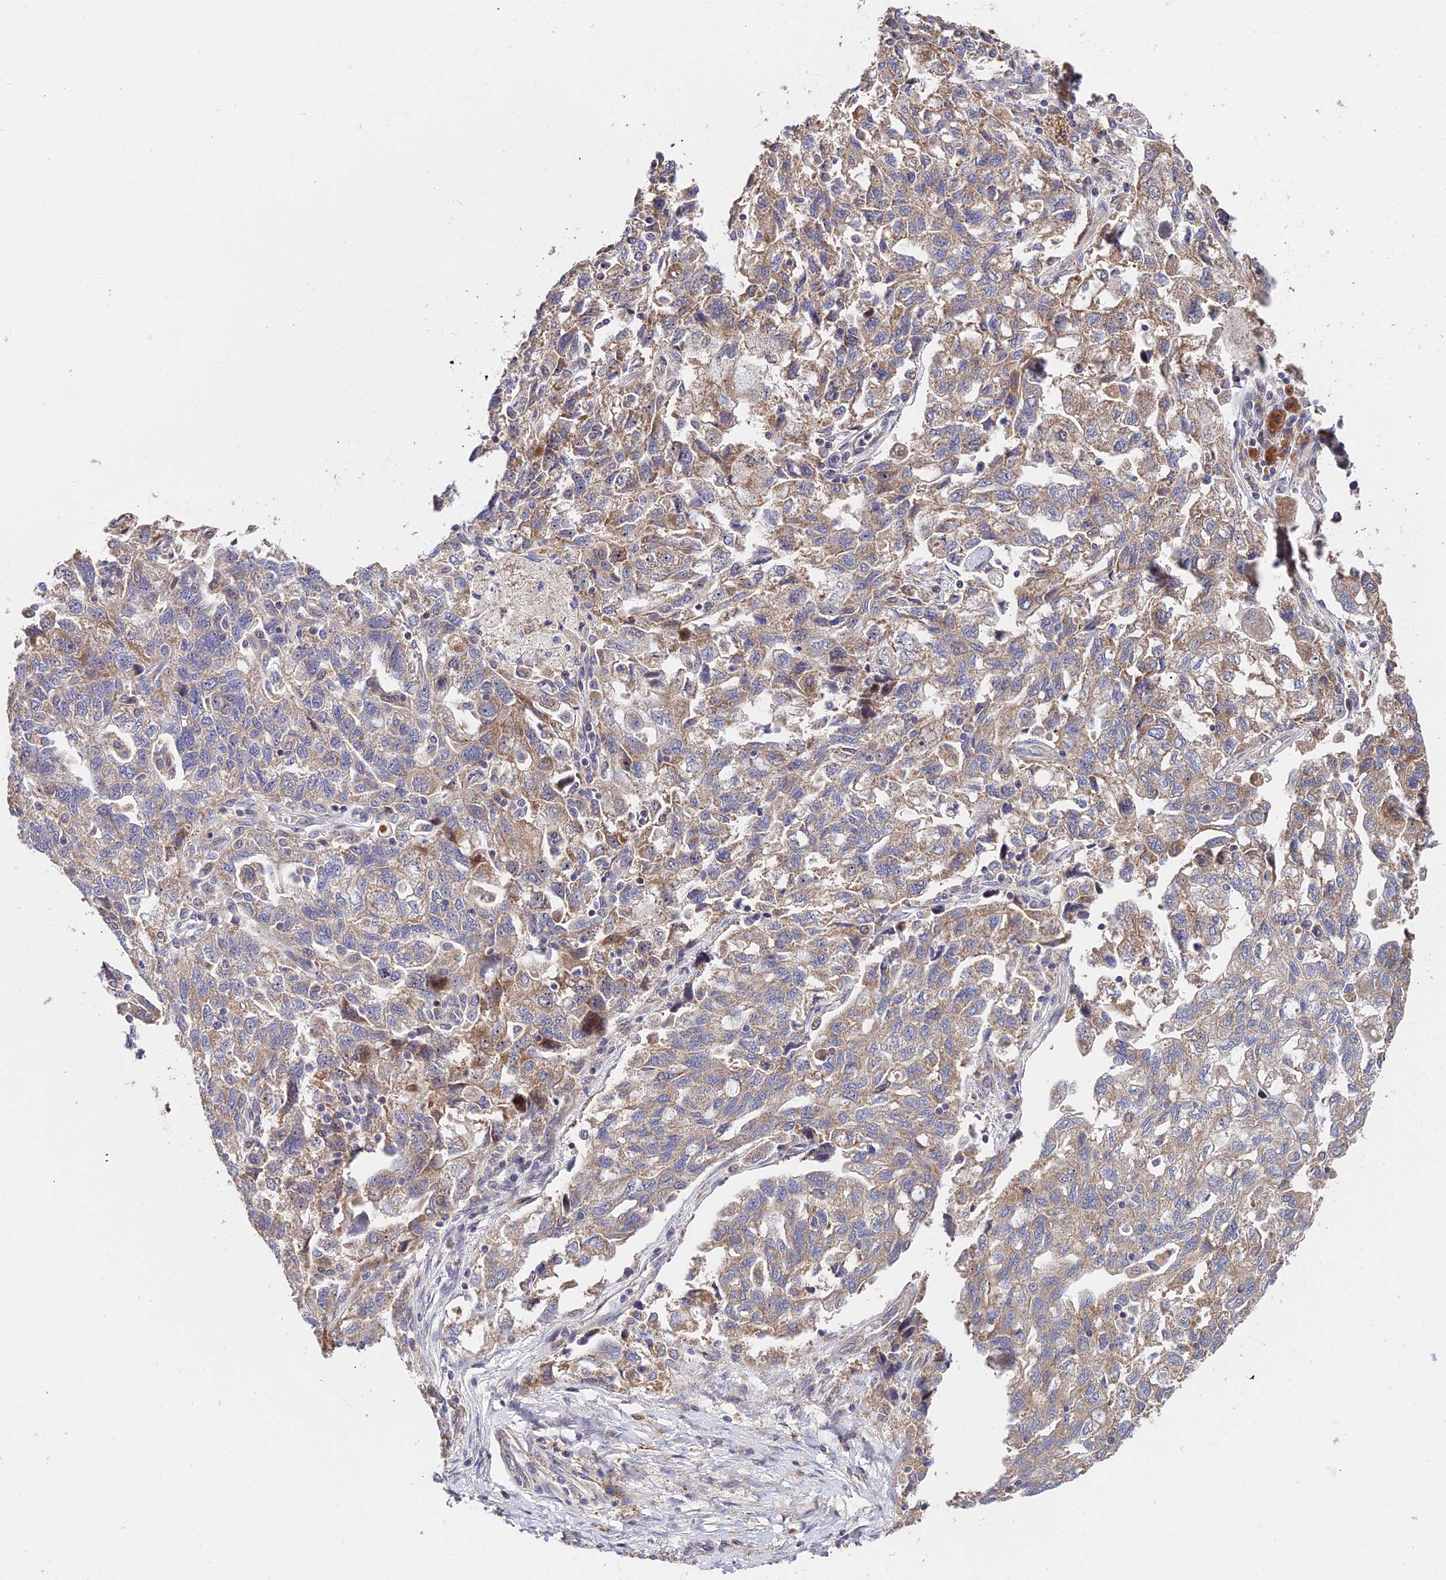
{"staining": {"intensity": "moderate", "quantity": ">75%", "location": "cytoplasmic/membranous"}, "tissue": "ovarian cancer", "cell_type": "Tumor cells", "image_type": "cancer", "snomed": [{"axis": "morphology", "description": "Carcinoma, NOS"}, {"axis": "morphology", "description": "Cystadenocarcinoma, serous, NOS"}, {"axis": "topography", "description": "Ovary"}], "caption": "This photomicrograph demonstrates IHC staining of human ovarian cancer (carcinoma), with medium moderate cytoplasmic/membranous expression in about >75% of tumor cells.", "gene": "CDC37L1", "patient": {"sex": "female", "age": 69}}